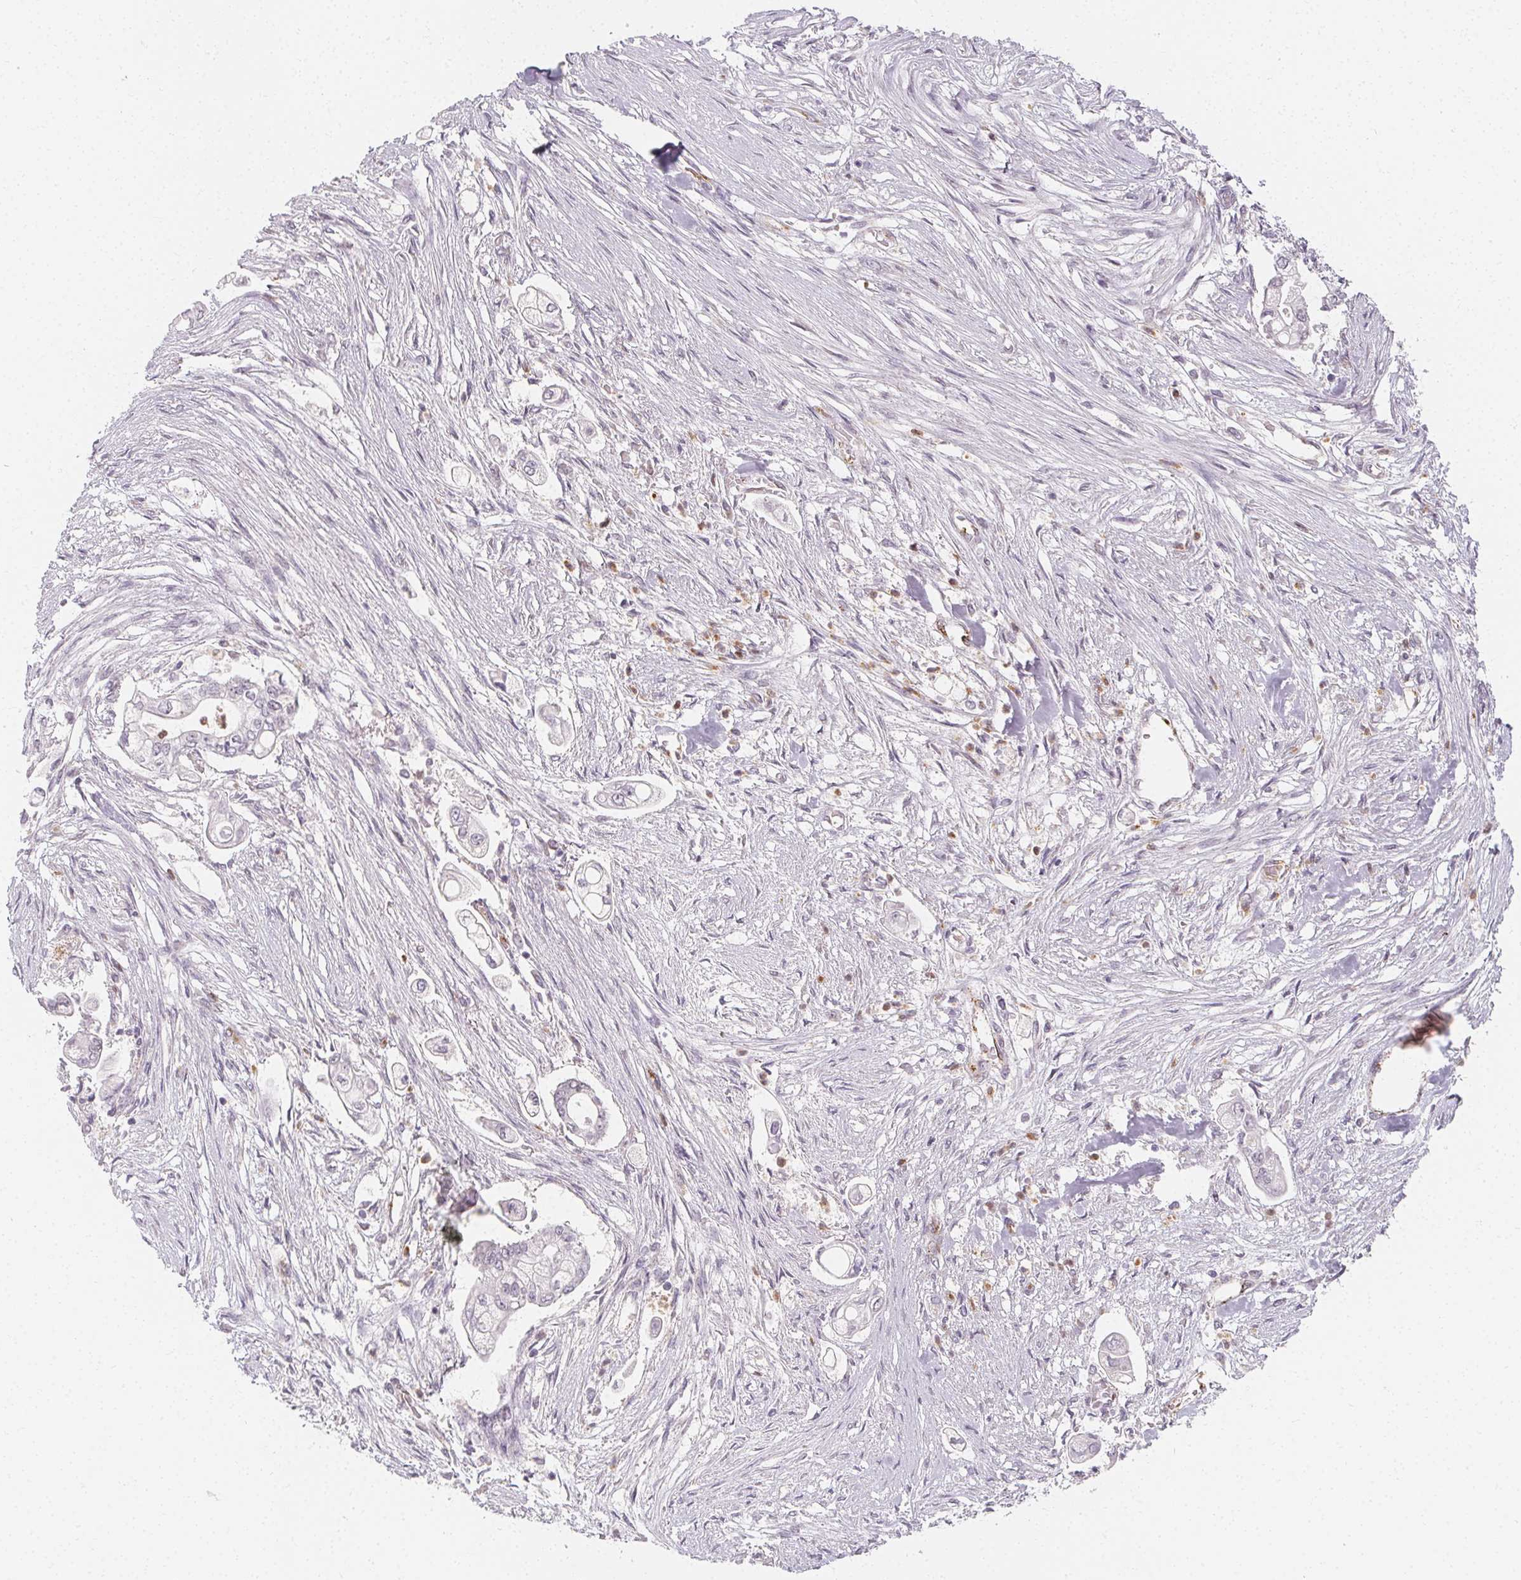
{"staining": {"intensity": "negative", "quantity": "none", "location": "none"}, "tissue": "pancreatic cancer", "cell_type": "Tumor cells", "image_type": "cancer", "snomed": [{"axis": "morphology", "description": "Adenocarcinoma, NOS"}, {"axis": "topography", "description": "Pancreas"}], "caption": "Immunohistochemical staining of pancreatic cancer exhibits no significant expression in tumor cells.", "gene": "CLCNKB", "patient": {"sex": "female", "age": 69}}